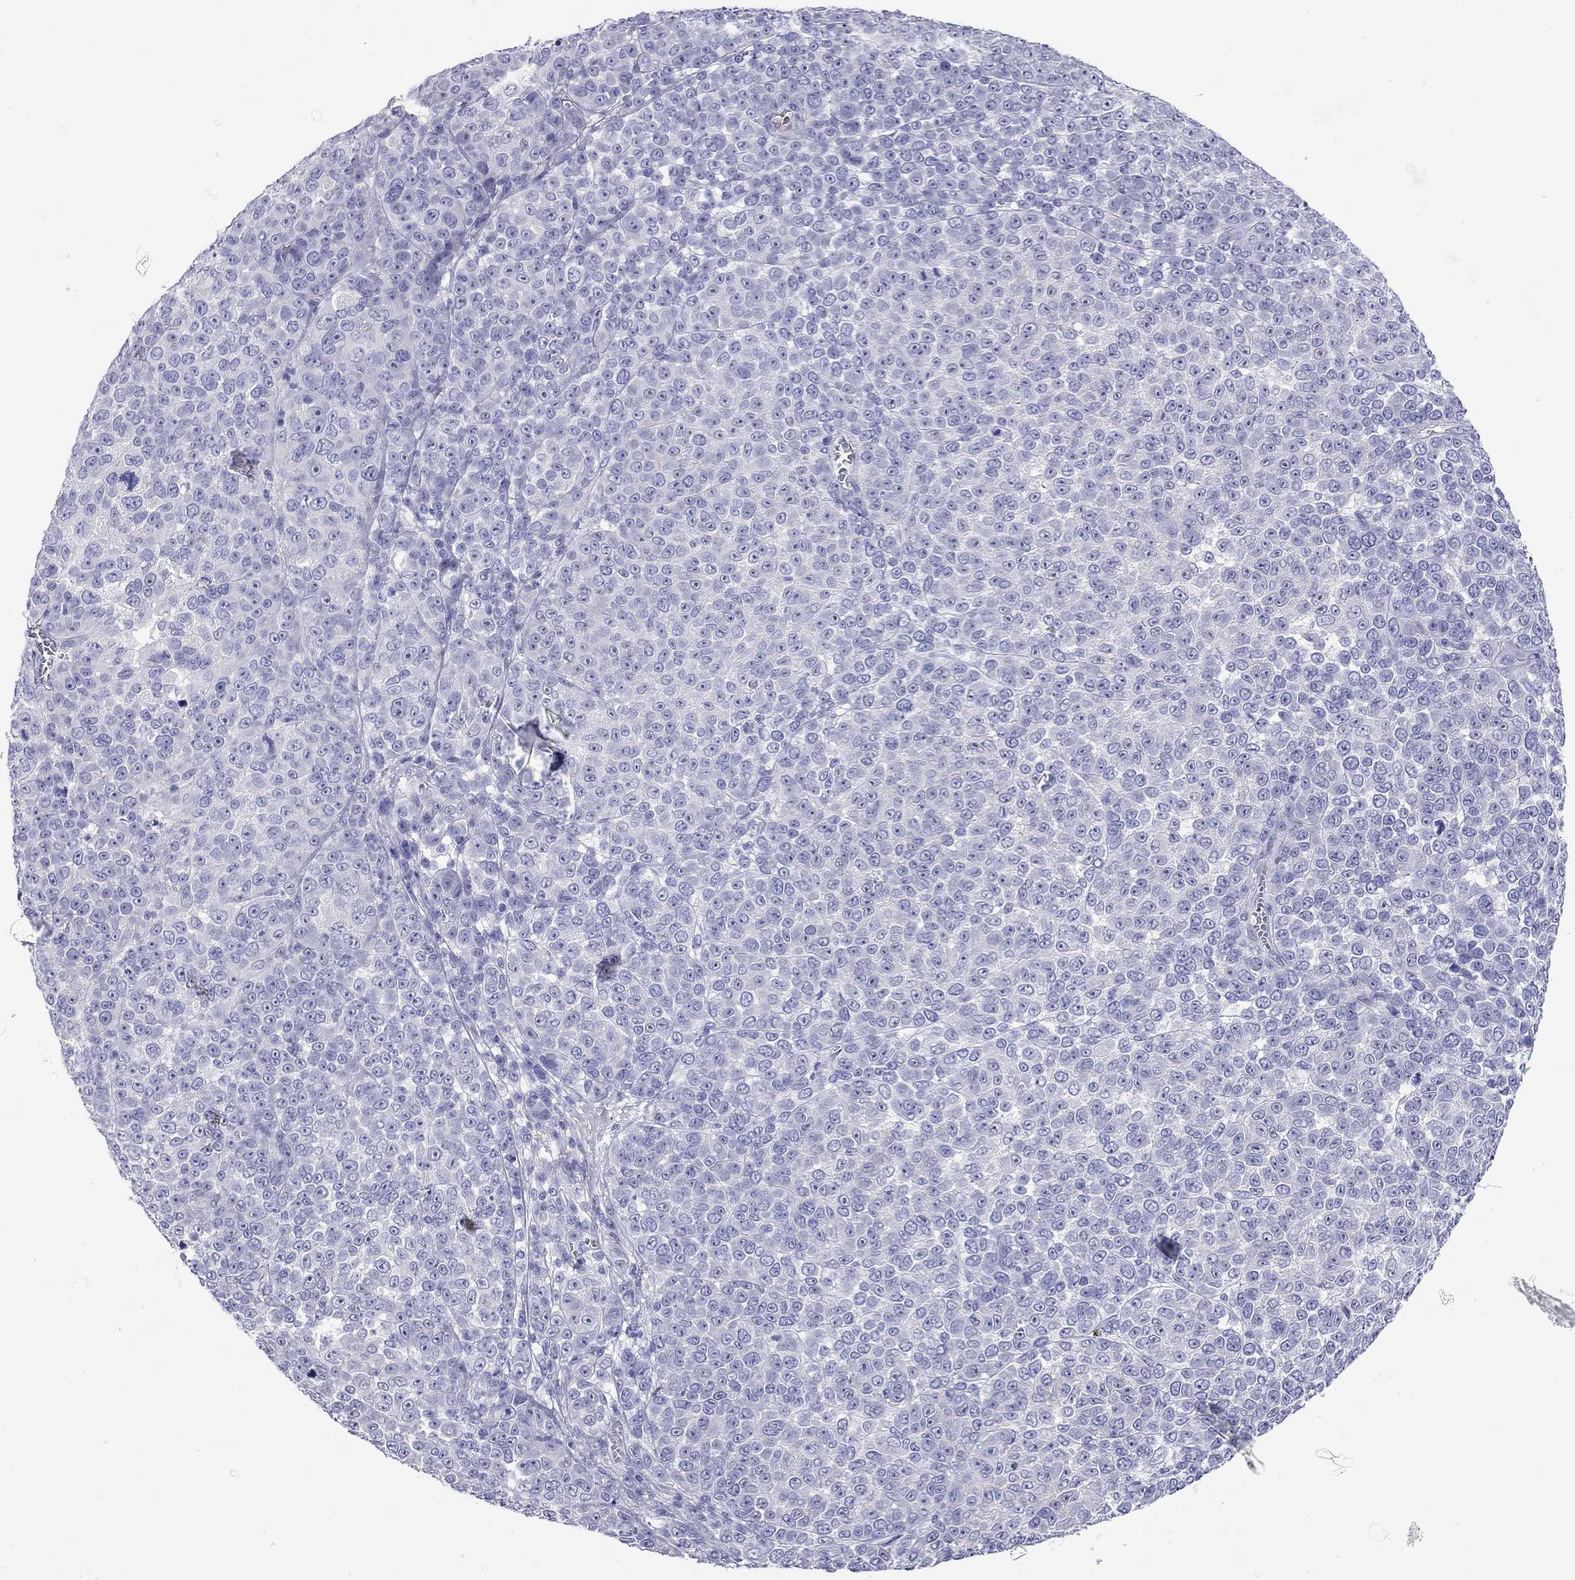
{"staining": {"intensity": "negative", "quantity": "none", "location": "none"}, "tissue": "melanoma", "cell_type": "Tumor cells", "image_type": "cancer", "snomed": [{"axis": "morphology", "description": "Malignant melanoma, NOS"}, {"axis": "topography", "description": "Skin"}], "caption": "Immunohistochemistry (IHC) of malignant melanoma displays no positivity in tumor cells.", "gene": "CMYA5", "patient": {"sex": "female", "age": 95}}